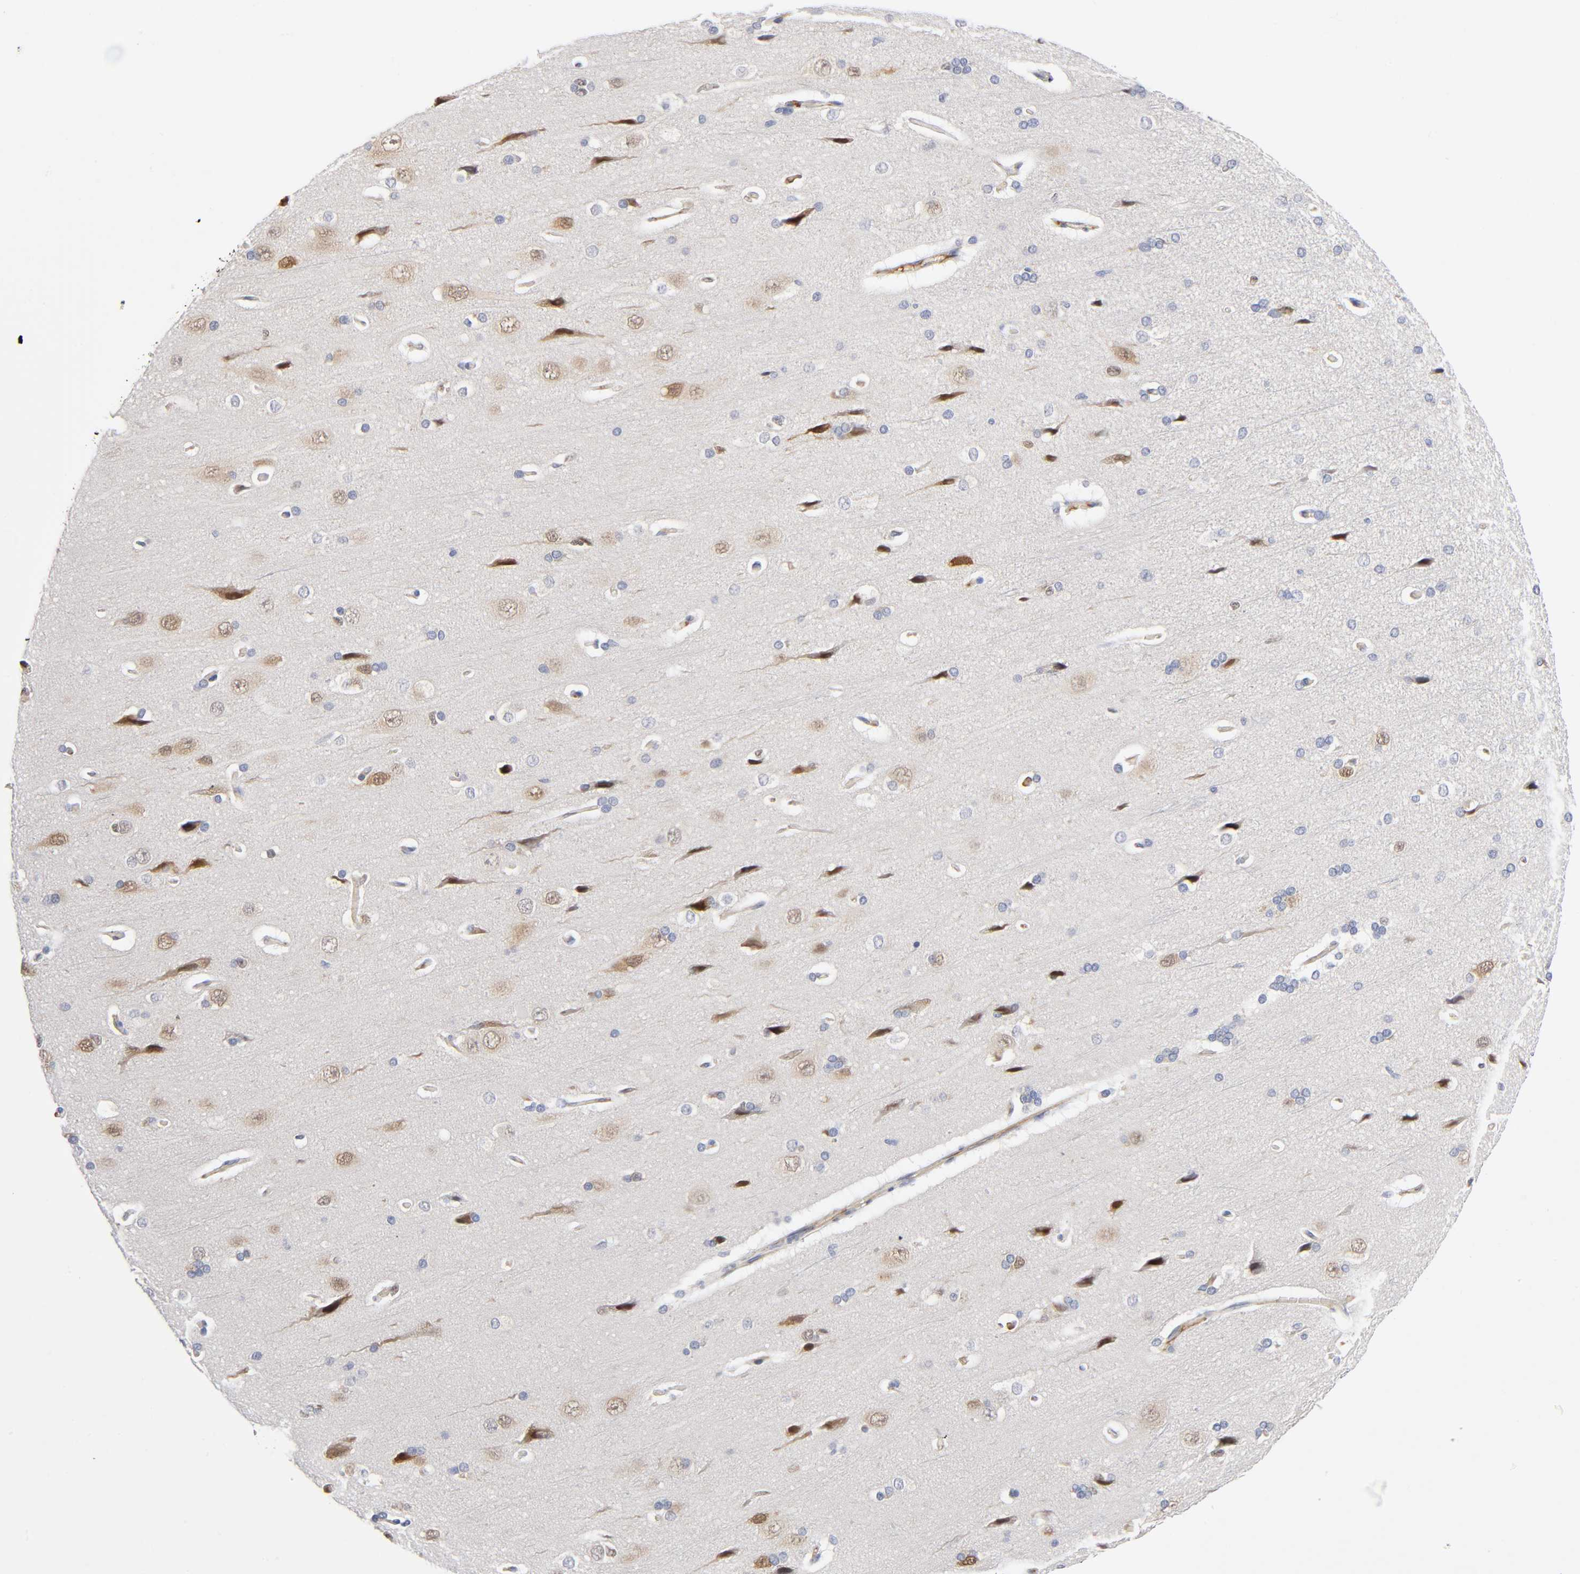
{"staining": {"intensity": "moderate", "quantity": "25%-75%", "location": "cytoplasmic/membranous"}, "tissue": "cerebral cortex", "cell_type": "Endothelial cells", "image_type": "normal", "snomed": [{"axis": "morphology", "description": "Normal tissue, NOS"}, {"axis": "topography", "description": "Cerebral cortex"}], "caption": "This micrograph displays immunohistochemistry staining of normal human cerebral cortex, with medium moderate cytoplasmic/membranous positivity in approximately 25%-75% of endothelial cells.", "gene": "NOVA1", "patient": {"sex": "male", "age": 62}}